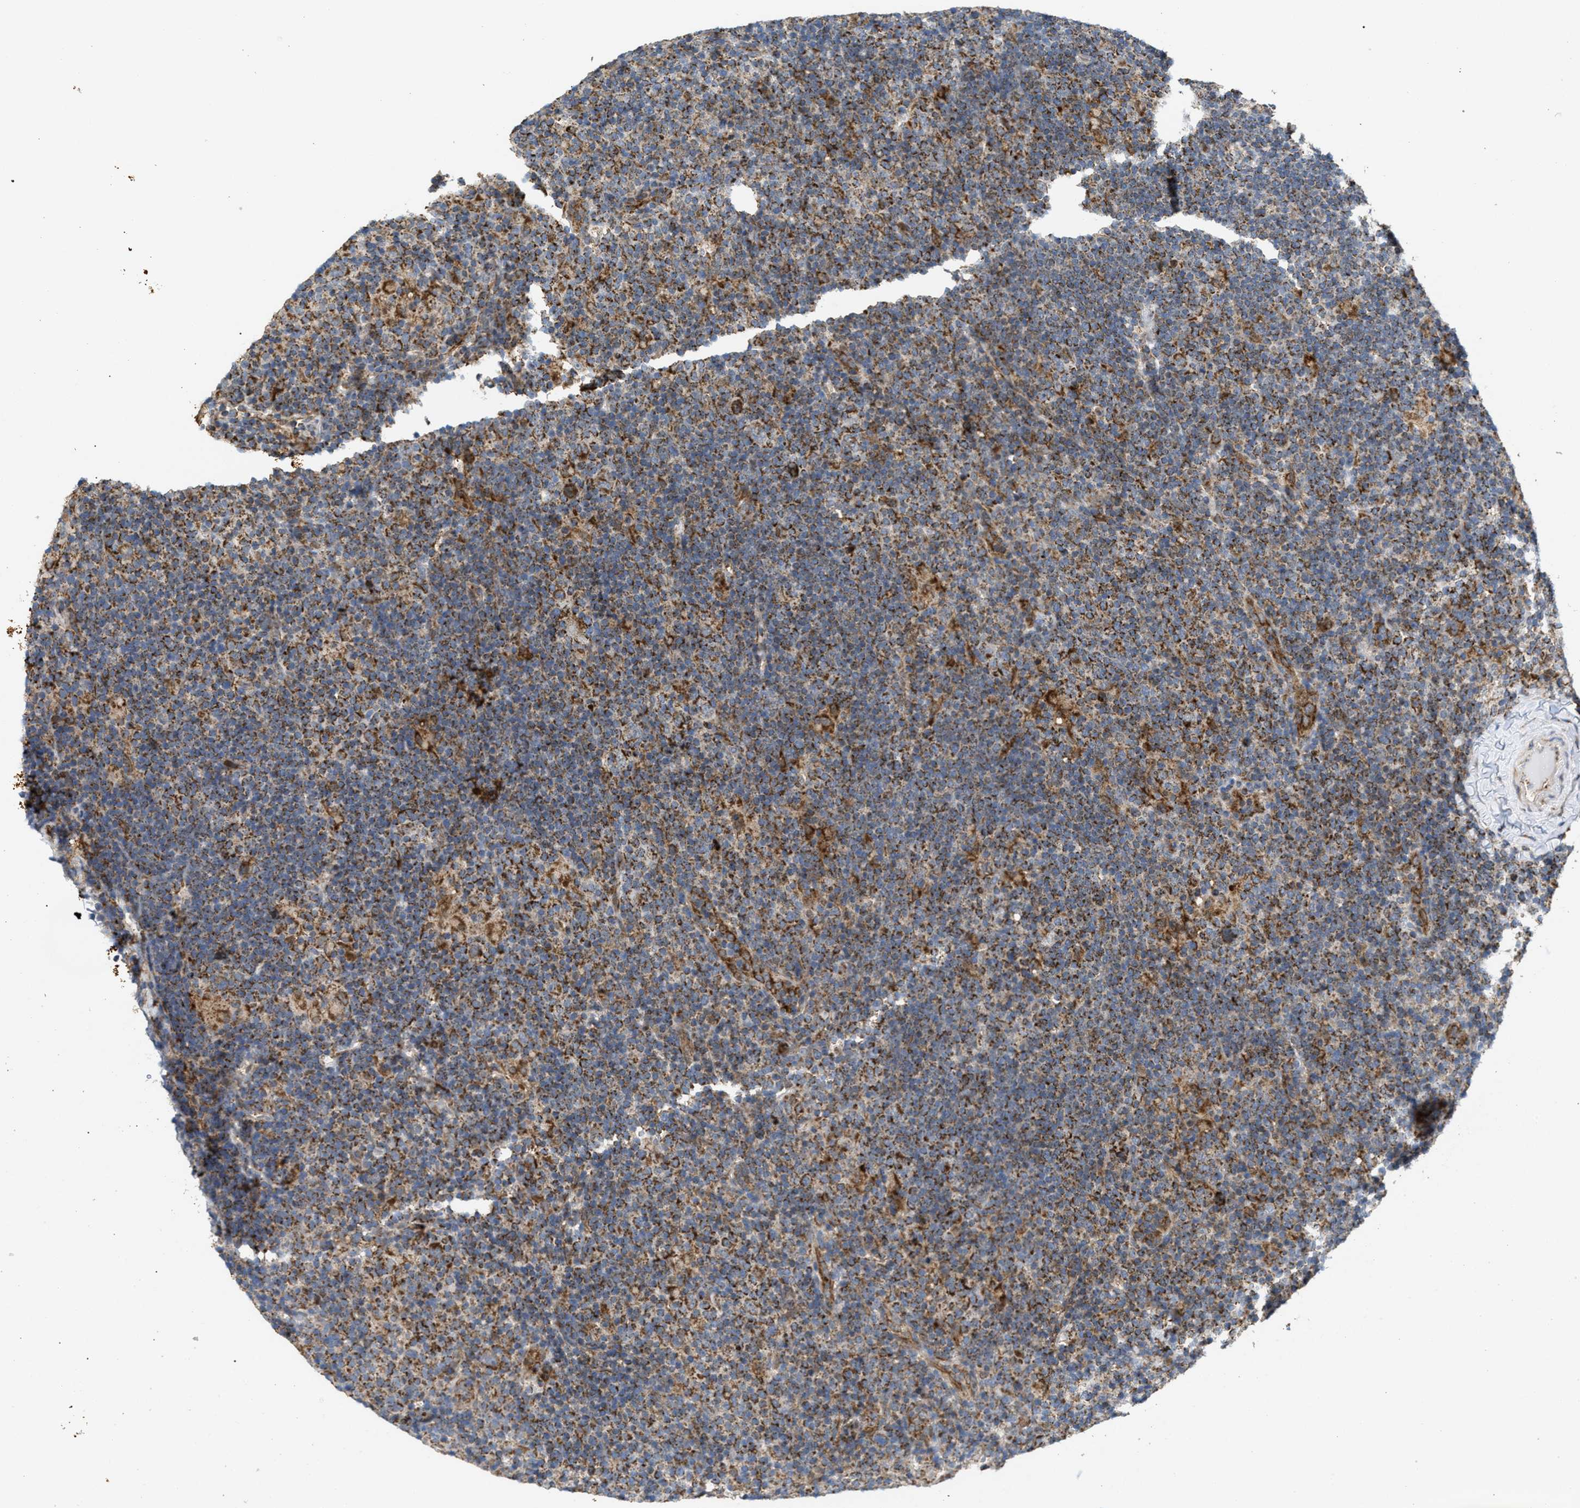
{"staining": {"intensity": "moderate", "quantity": ">75%", "location": "cytoplasmic/membranous"}, "tissue": "lymphoma", "cell_type": "Tumor cells", "image_type": "cancer", "snomed": [{"axis": "morphology", "description": "Hodgkin's disease, NOS"}, {"axis": "topography", "description": "Lymph node"}], "caption": "This is an image of immunohistochemistry (IHC) staining of lymphoma, which shows moderate staining in the cytoplasmic/membranous of tumor cells.", "gene": "TACO1", "patient": {"sex": "female", "age": 57}}